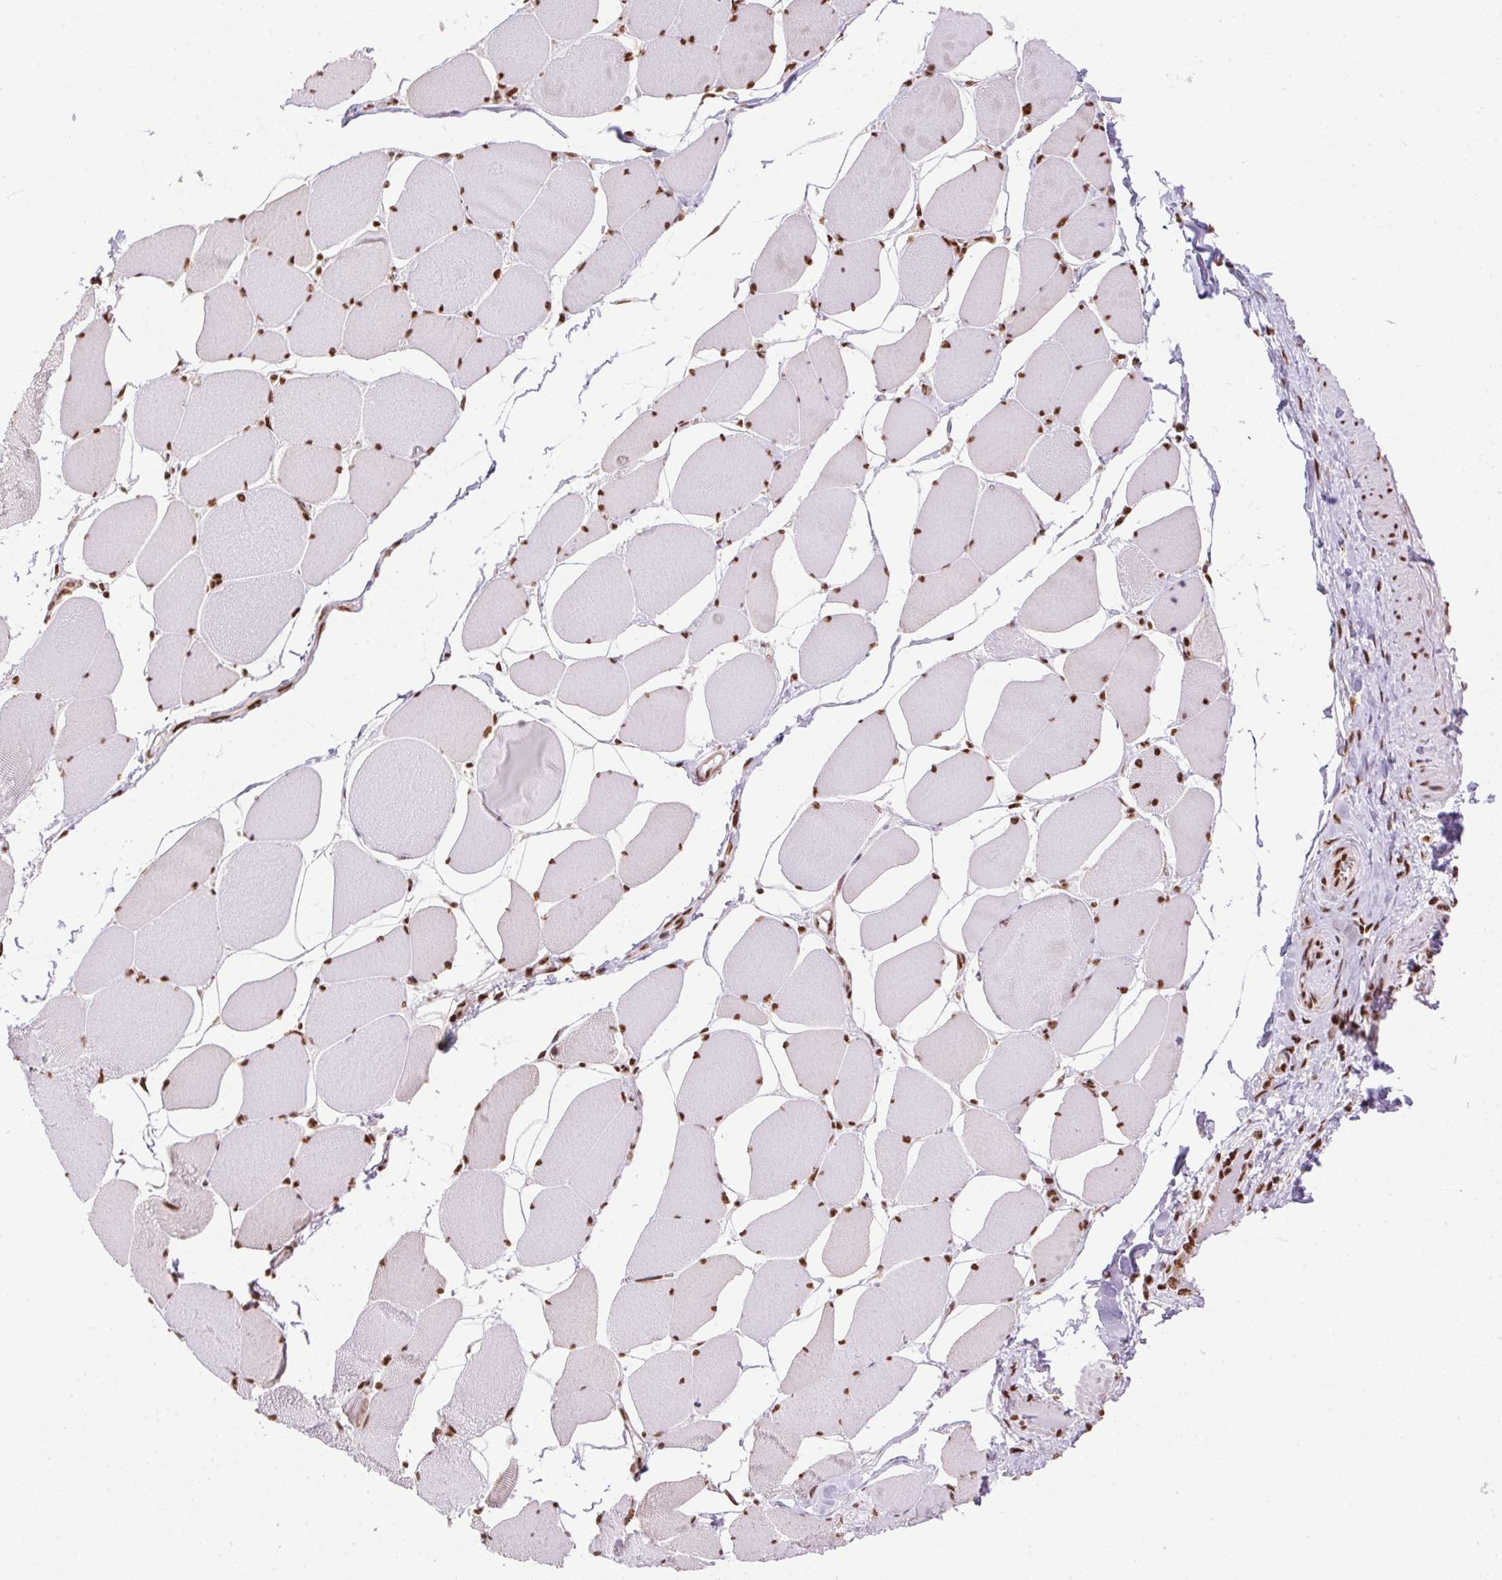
{"staining": {"intensity": "strong", "quantity": ">75%", "location": "nuclear"}, "tissue": "skeletal muscle", "cell_type": "Myocytes", "image_type": "normal", "snomed": [{"axis": "morphology", "description": "Normal tissue, NOS"}, {"axis": "topography", "description": "Skeletal muscle"}], "caption": "Protein staining of unremarkable skeletal muscle displays strong nuclear positivity in about >75% of myocytes.", "gene": "ZNF207", "patient": {"sex": "female", "age": 75}}